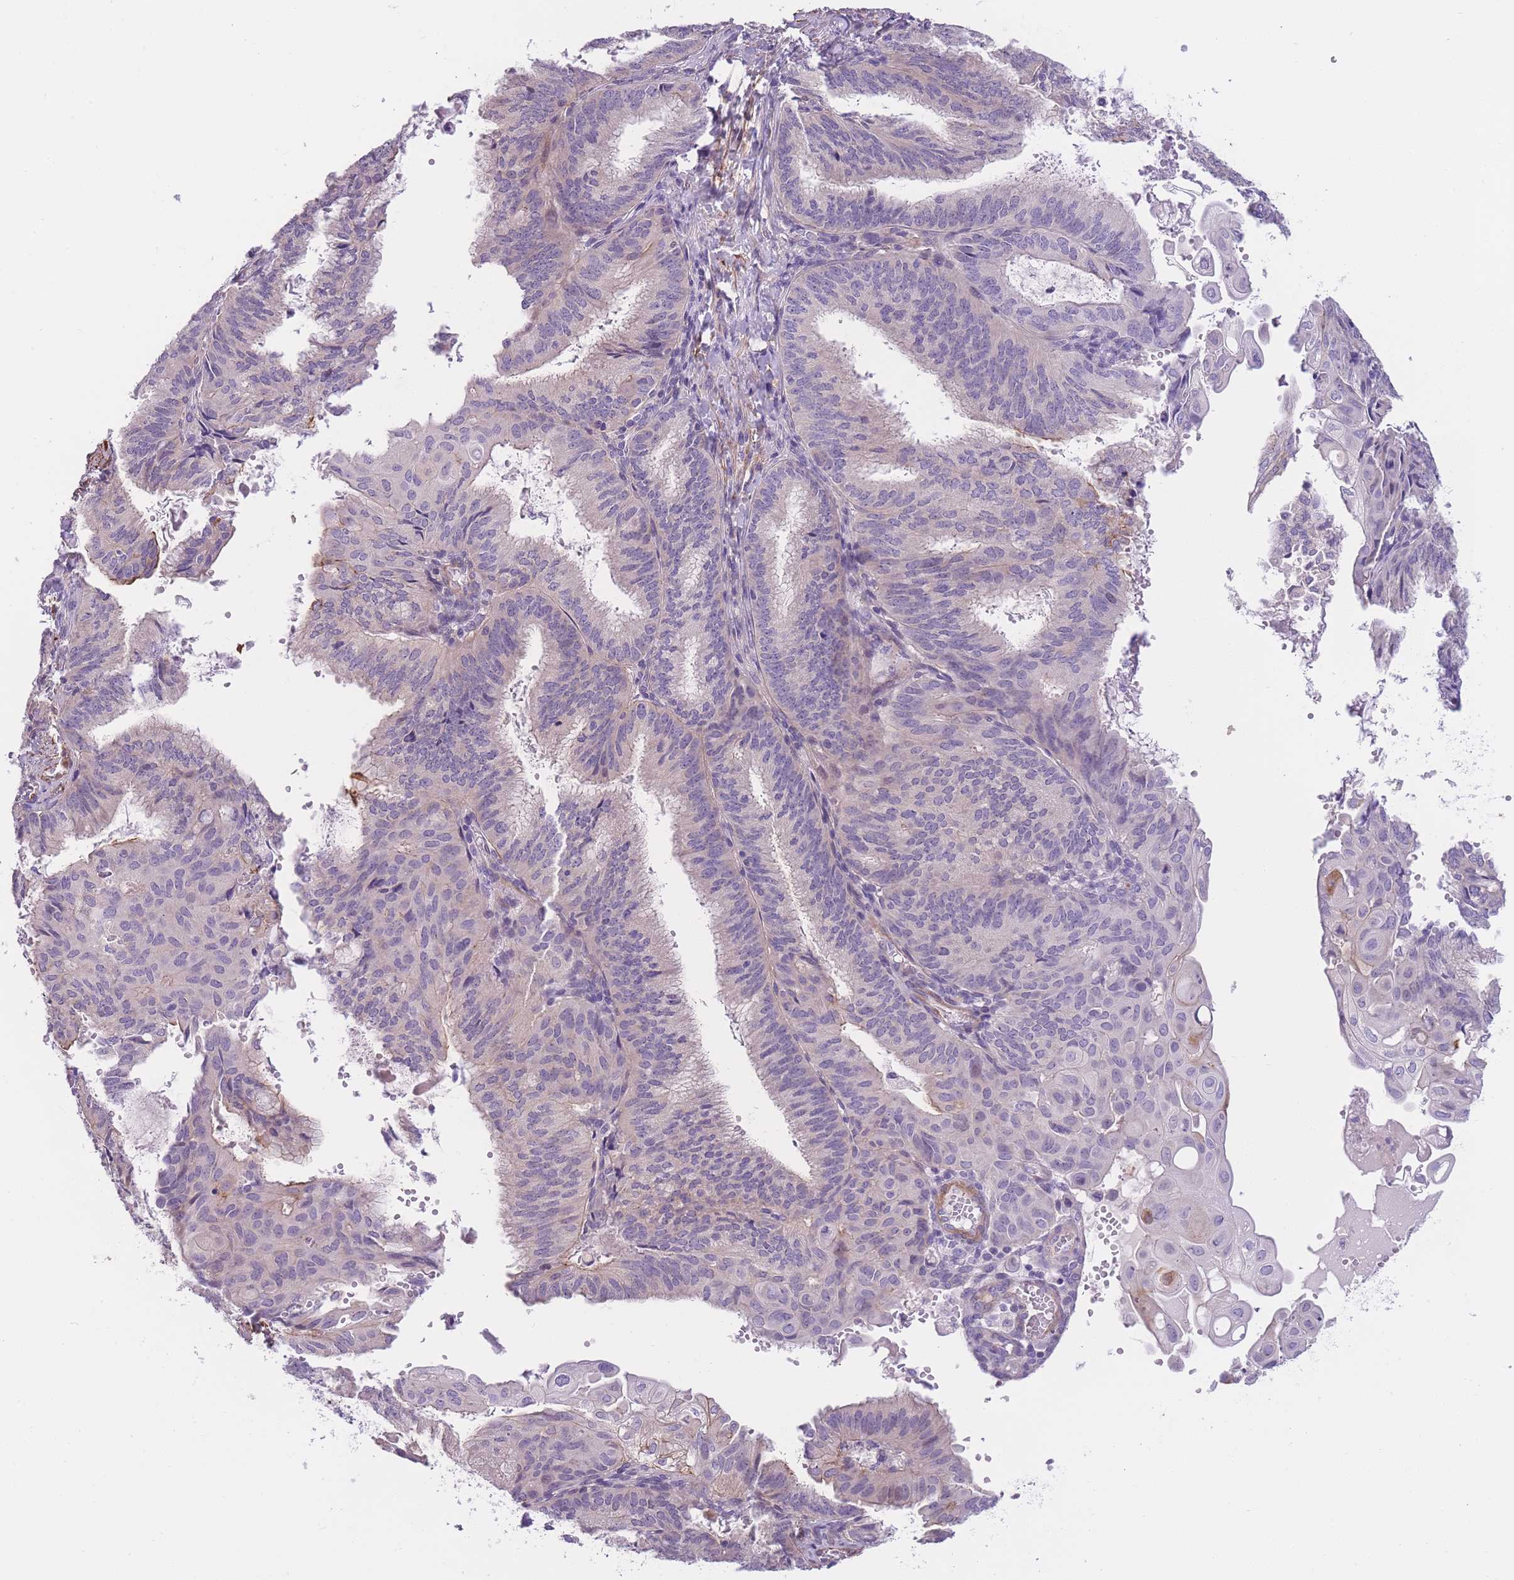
{"staining": {"intensity": "negative", "quantity": "none", "location": "none"}, "tissue": "endometrial cancer", "cell_type": "Tumor cells", "image_type": "cancer", "snomed": [{"axis": "morphology", "description": "Adenocarcinoma, NOS"}, {"axis": "topography", "description": "Endometrium"}], "caption": "Adenocarcinoma (endometrial) was stained to show a protein in brown. There is no significant expression in tumor cells. (DAB IHC with hematoxylin counter stain).", "gene": "FAM124A", "patient": {"sex": "female", "age": 49}}